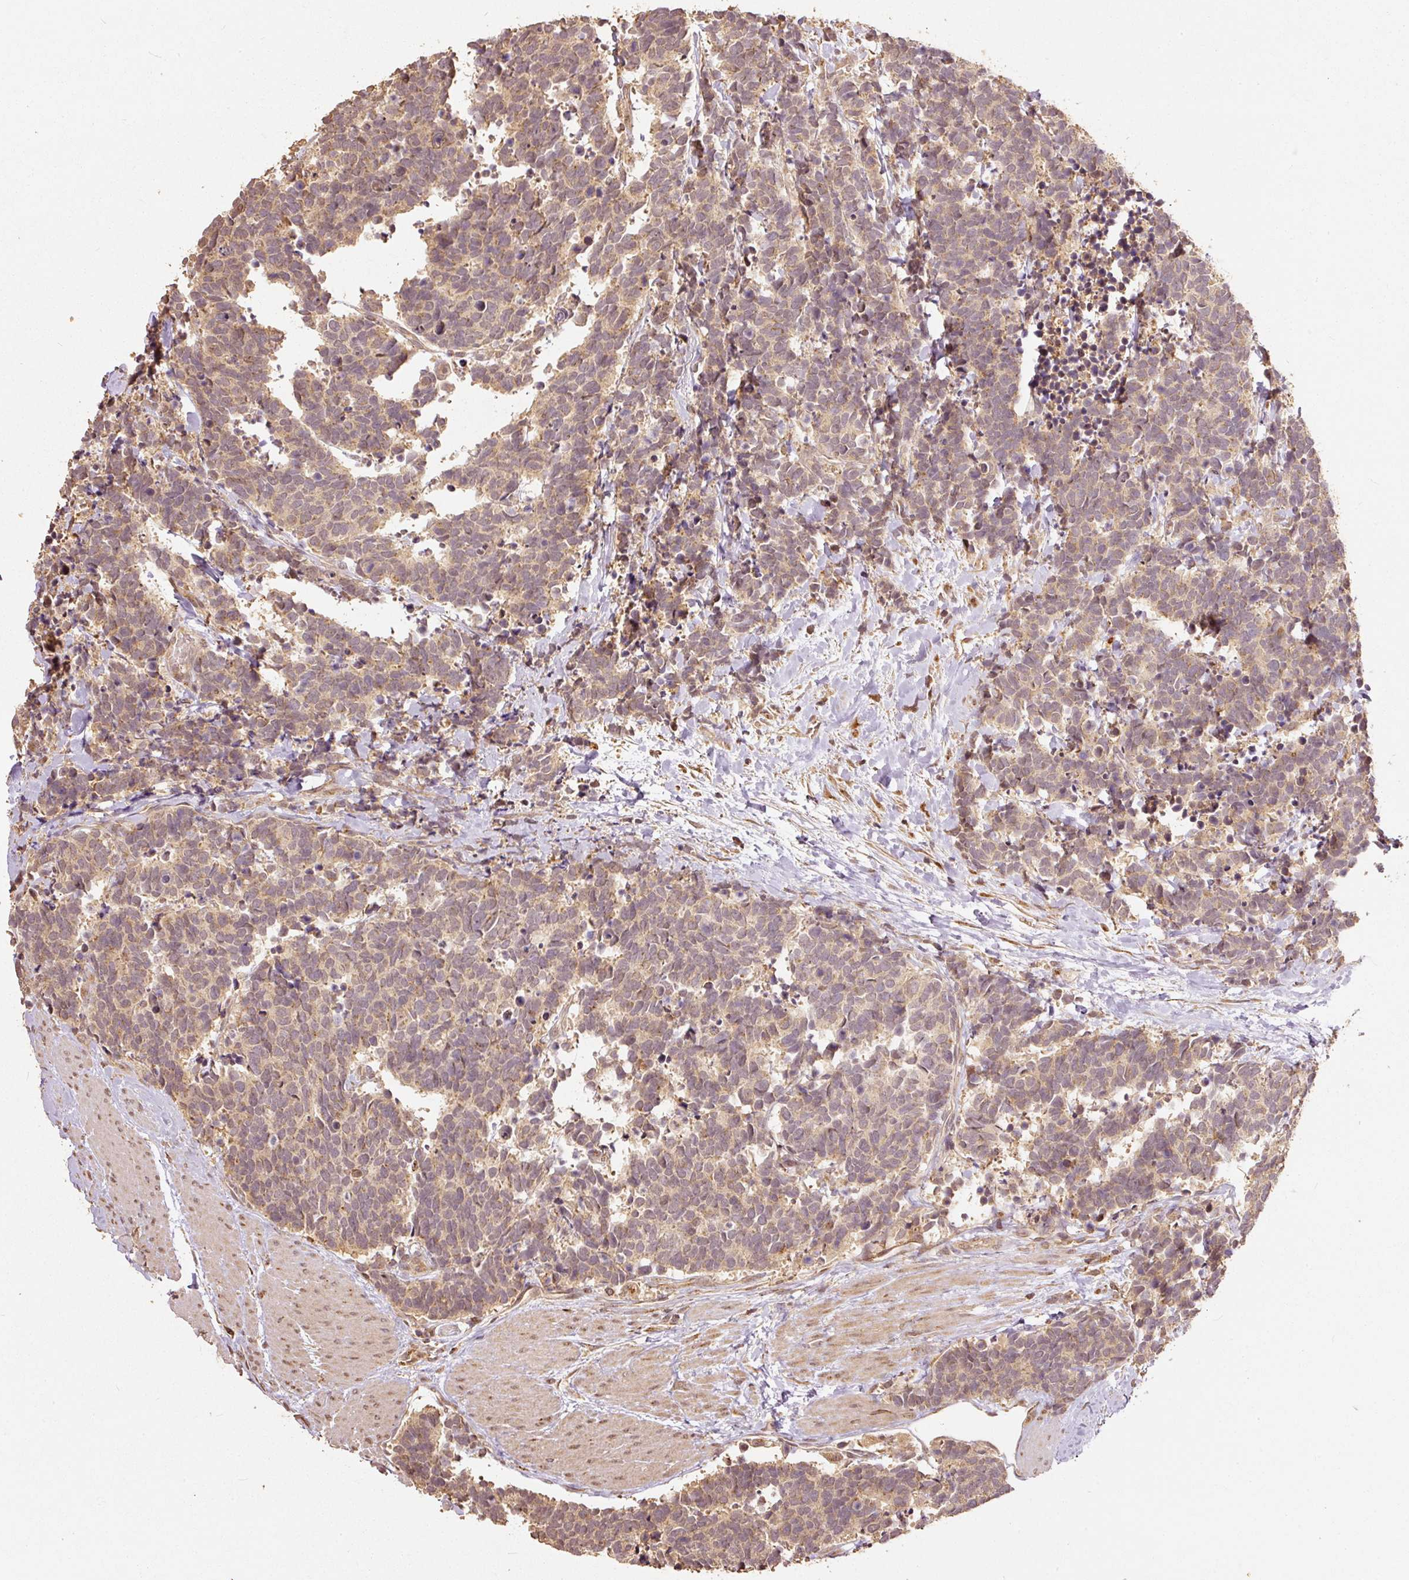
{"staining": {"intensity": "moderate", "quantity": ">75%", "location": "cytoplasmic/membranous"}, "tissue": "carcinoid", "cell_type": "Tumor cells", "image_type": "cancer", "snomed": [{"axis": "morphology", "description": "Carcinoma, NOS"}, {"axis": "morphology", "description": "Carcinoid, malignant, NOS"}, {"axis": "topography", "description": "Prostate"}], "caption": "Immunohistochemical staining of carcinoid (malignant) shows medium levels of moderate cytoplasmic/membranous protein expression in approximately >75% of tumor cells.", "gene": "FUT8", "patient": {"sex": "male", "age": 57}}